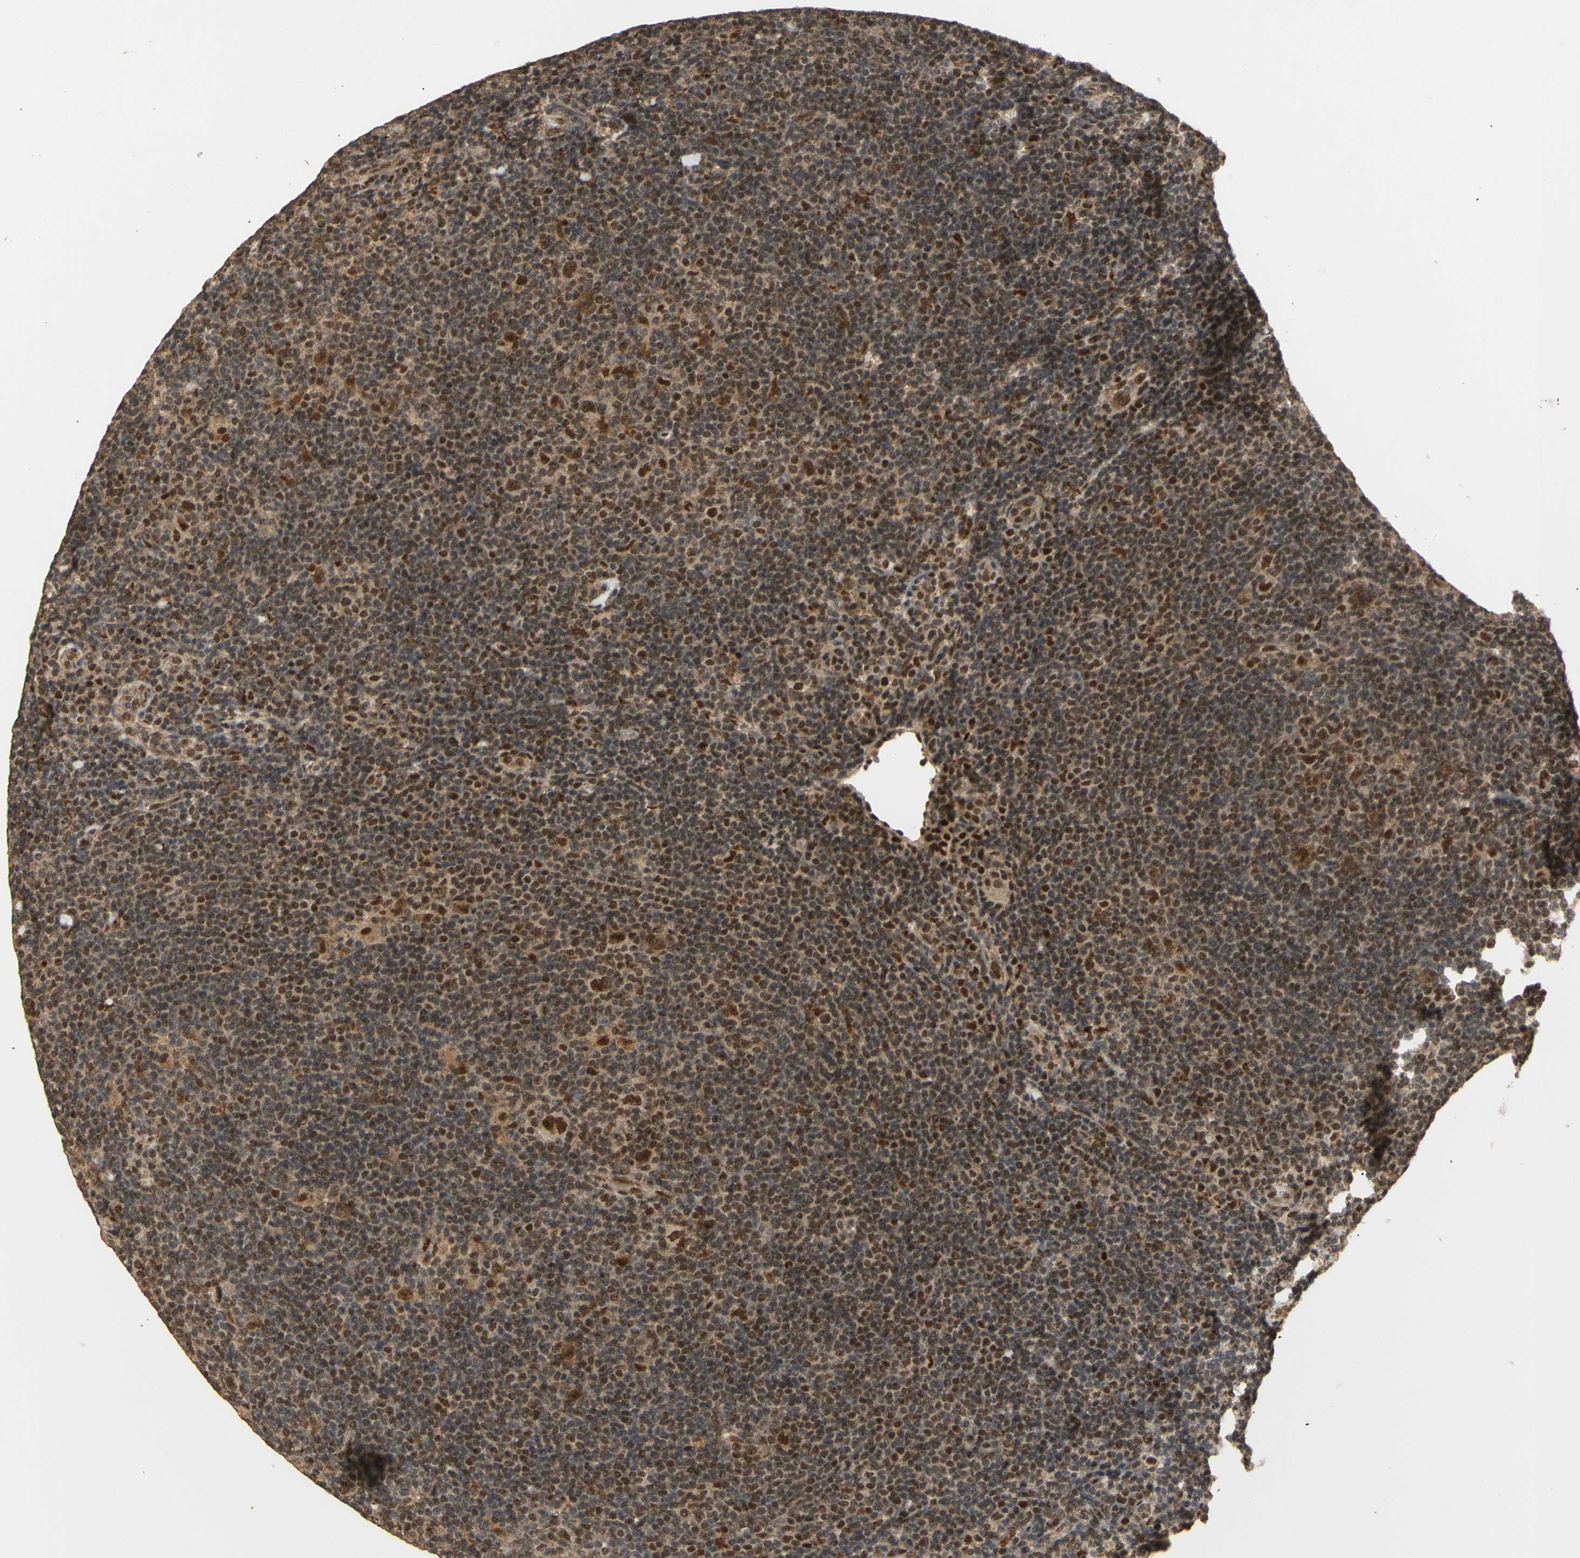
{"staining": {"intensity": "moderate", "quantity": ">75%", "location": "cytoplasmic/membranous,nuclear"}, "tissue": "lymphoma", "cell_type": "Tumor cells", "image_type": "cancer", "snomed": [{"axis": "morphology", "description": "Hodgkin's disease, NOS"}, {"axis": "topography", "description": "Lymph node"}], "caption": "A medium amount of moderate cytoplasmic/membranous and nuclear positivity is appreciated in about >75% of tumor cells in lymphoma tissue.", "gene": "GTF2E2", "patient": {"sex": "female", "age": 57}}